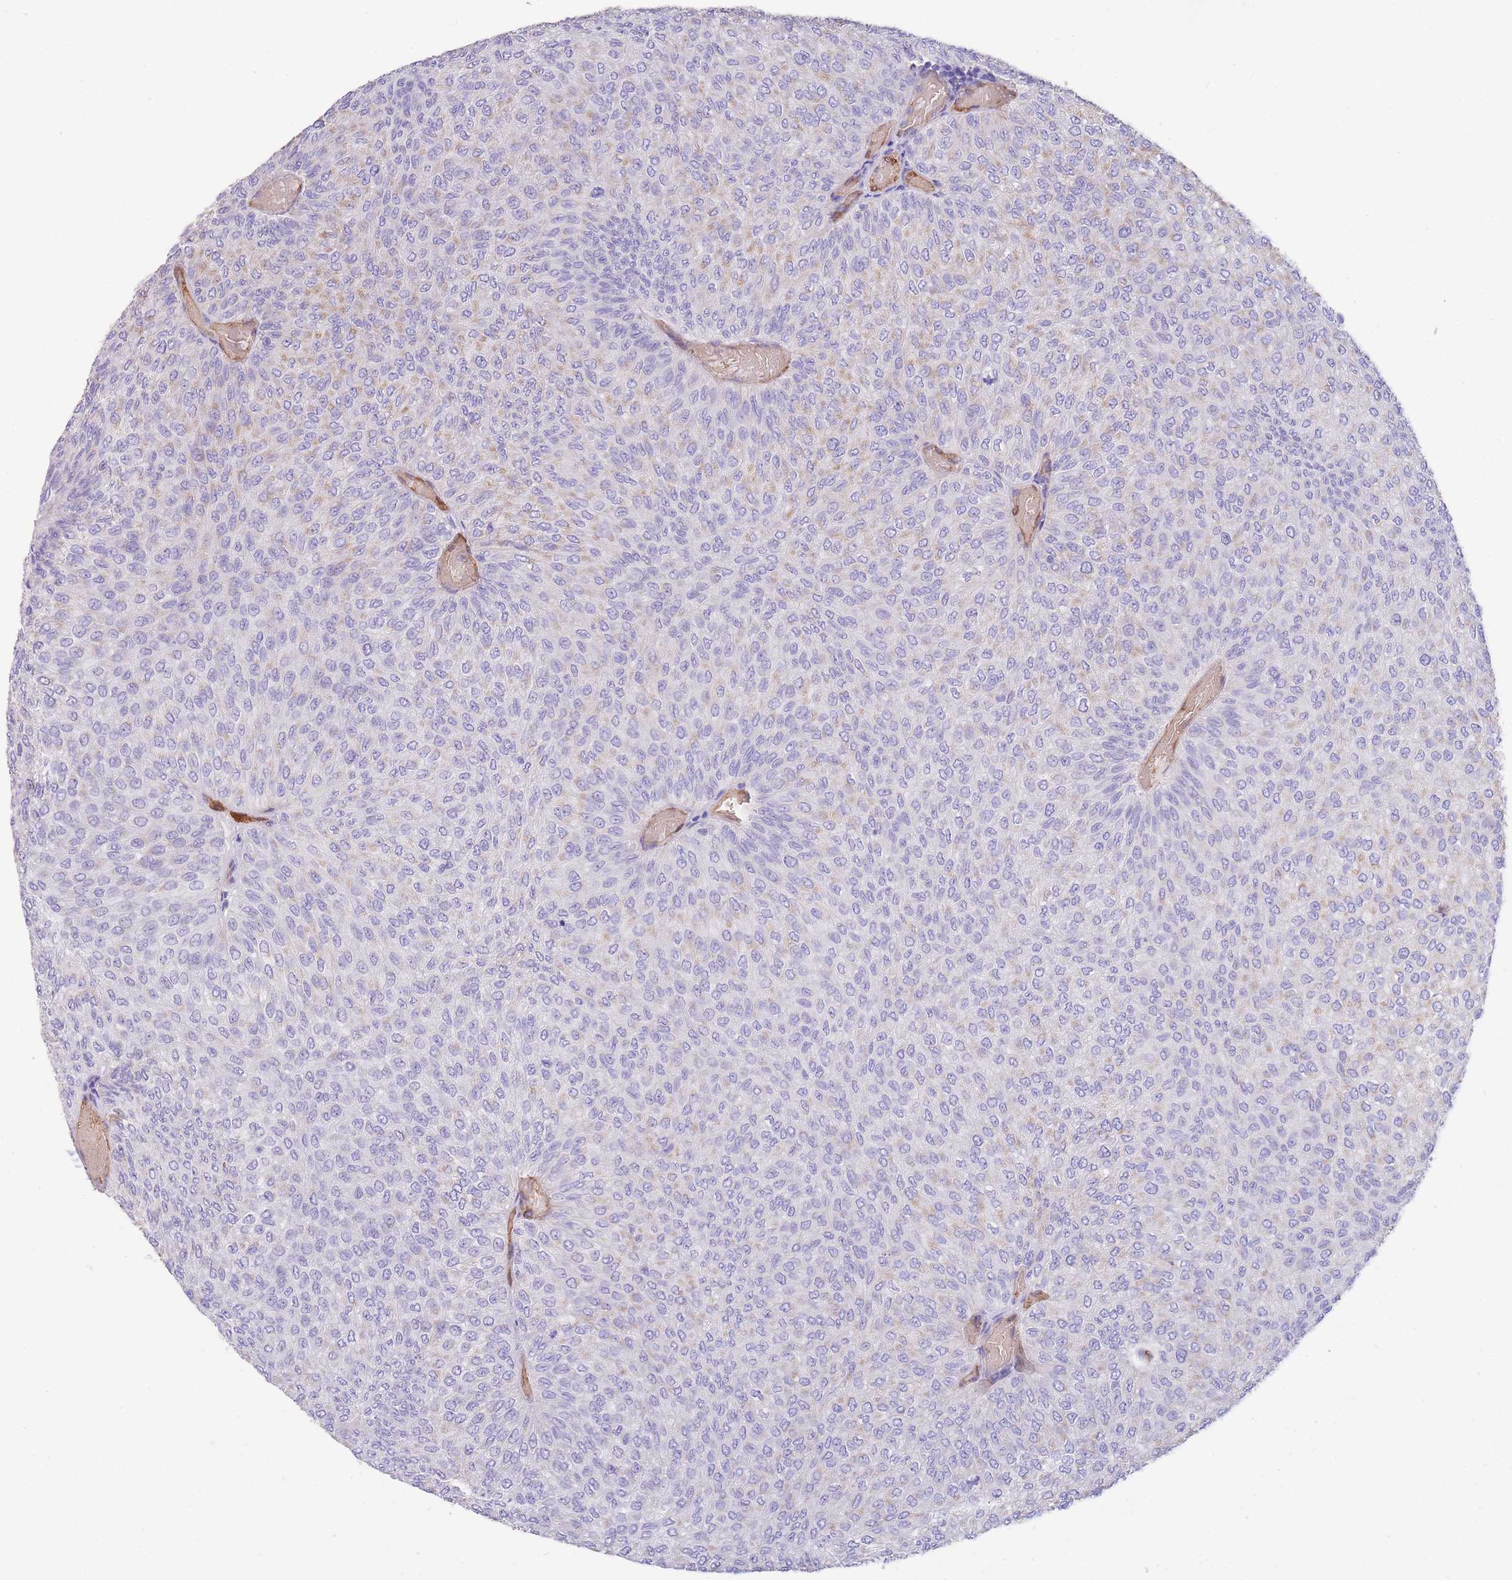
{"staining": {"intensity": "weak", "quantity": "<25%", "location": "cytoplasmic/membranous"}, "tissue": "urothelial cancer", "cell_type": "Tumor cells", "image_type": "cancer", "snomed": [{"axis": "morphology", "description": "Urothelial carcinoma, Low grade"}, {"axis": "topography", "description": "Urinary bladder"}], "caption": "This is a image of IHC staining of urothelial cancer, which shows no staining in tumor cells. (Stains: DAB immunohistochemistry (IHC) with hematoxylin counter stain, Microscopy: brightfield microscopy at high magnification).", "gene": "ANKRD53", "patient": {"sex": "male", "age": 78}}